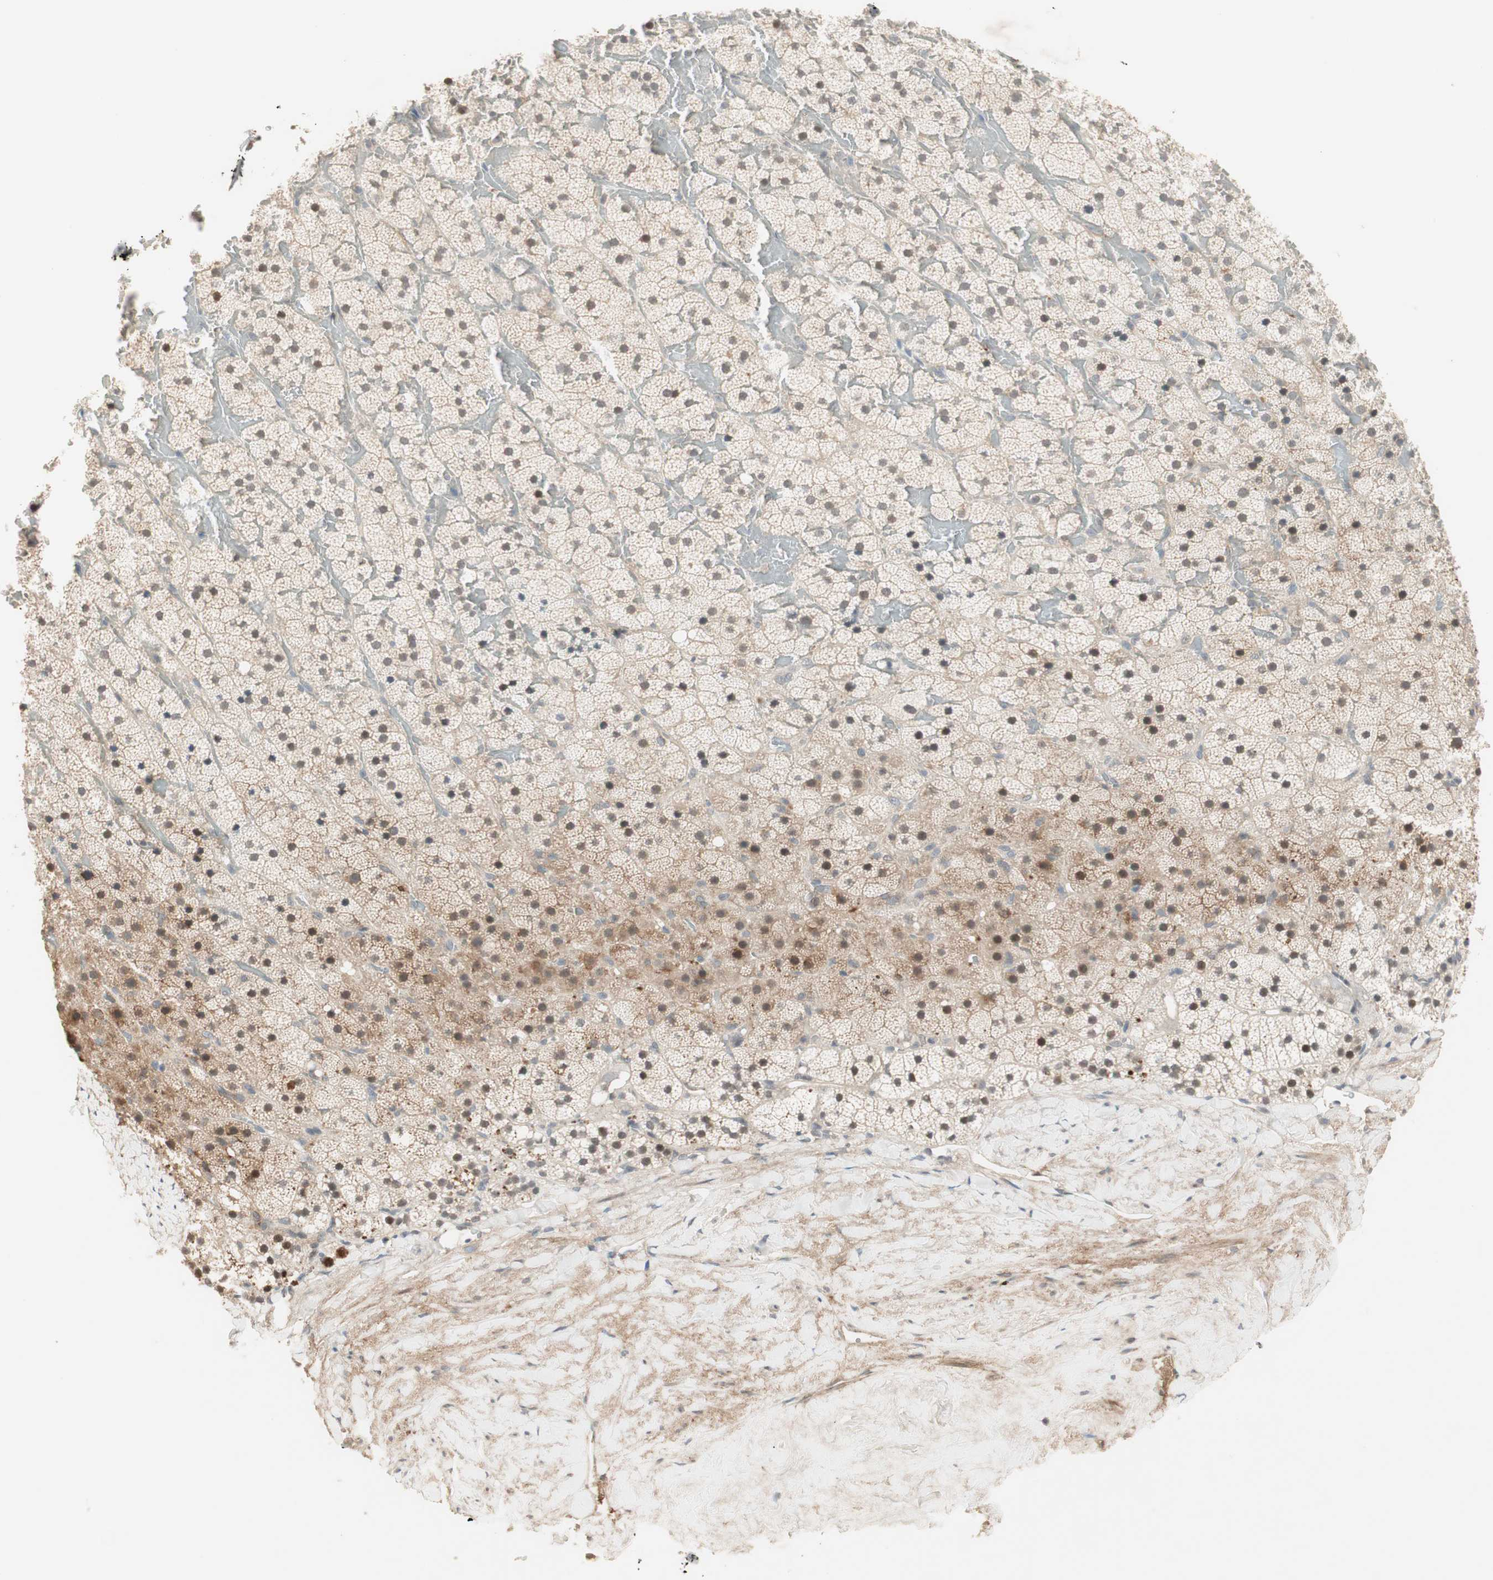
{"staining": {"intensity": "moderate", "quantity": "<25%", "location": "cytoplasmic/membranous,nuclear"}, "tissue": "adrenal gland", "cell_type": "Glandular cells", "image_type": "normal", "snomed": [{"axis": "morphology", "description": "Normal tissue, NOS"}, {"axis": "topography", "description": "Adrenal gland"}], "caption": "Moderate cytoplasmic/membranous,nuclear positivity is identified in approximately <25% of glandular cells in normal adrenal gland. The staining was performed using DAB (3,3'-diaminobenzidine) to visualize the protein expression in brown, while the nuclei were stained in blue with hematoxylin (Magnification: 20x).", "gene": "RNGTT", "patient": {"sex": "male", "age": 35}}